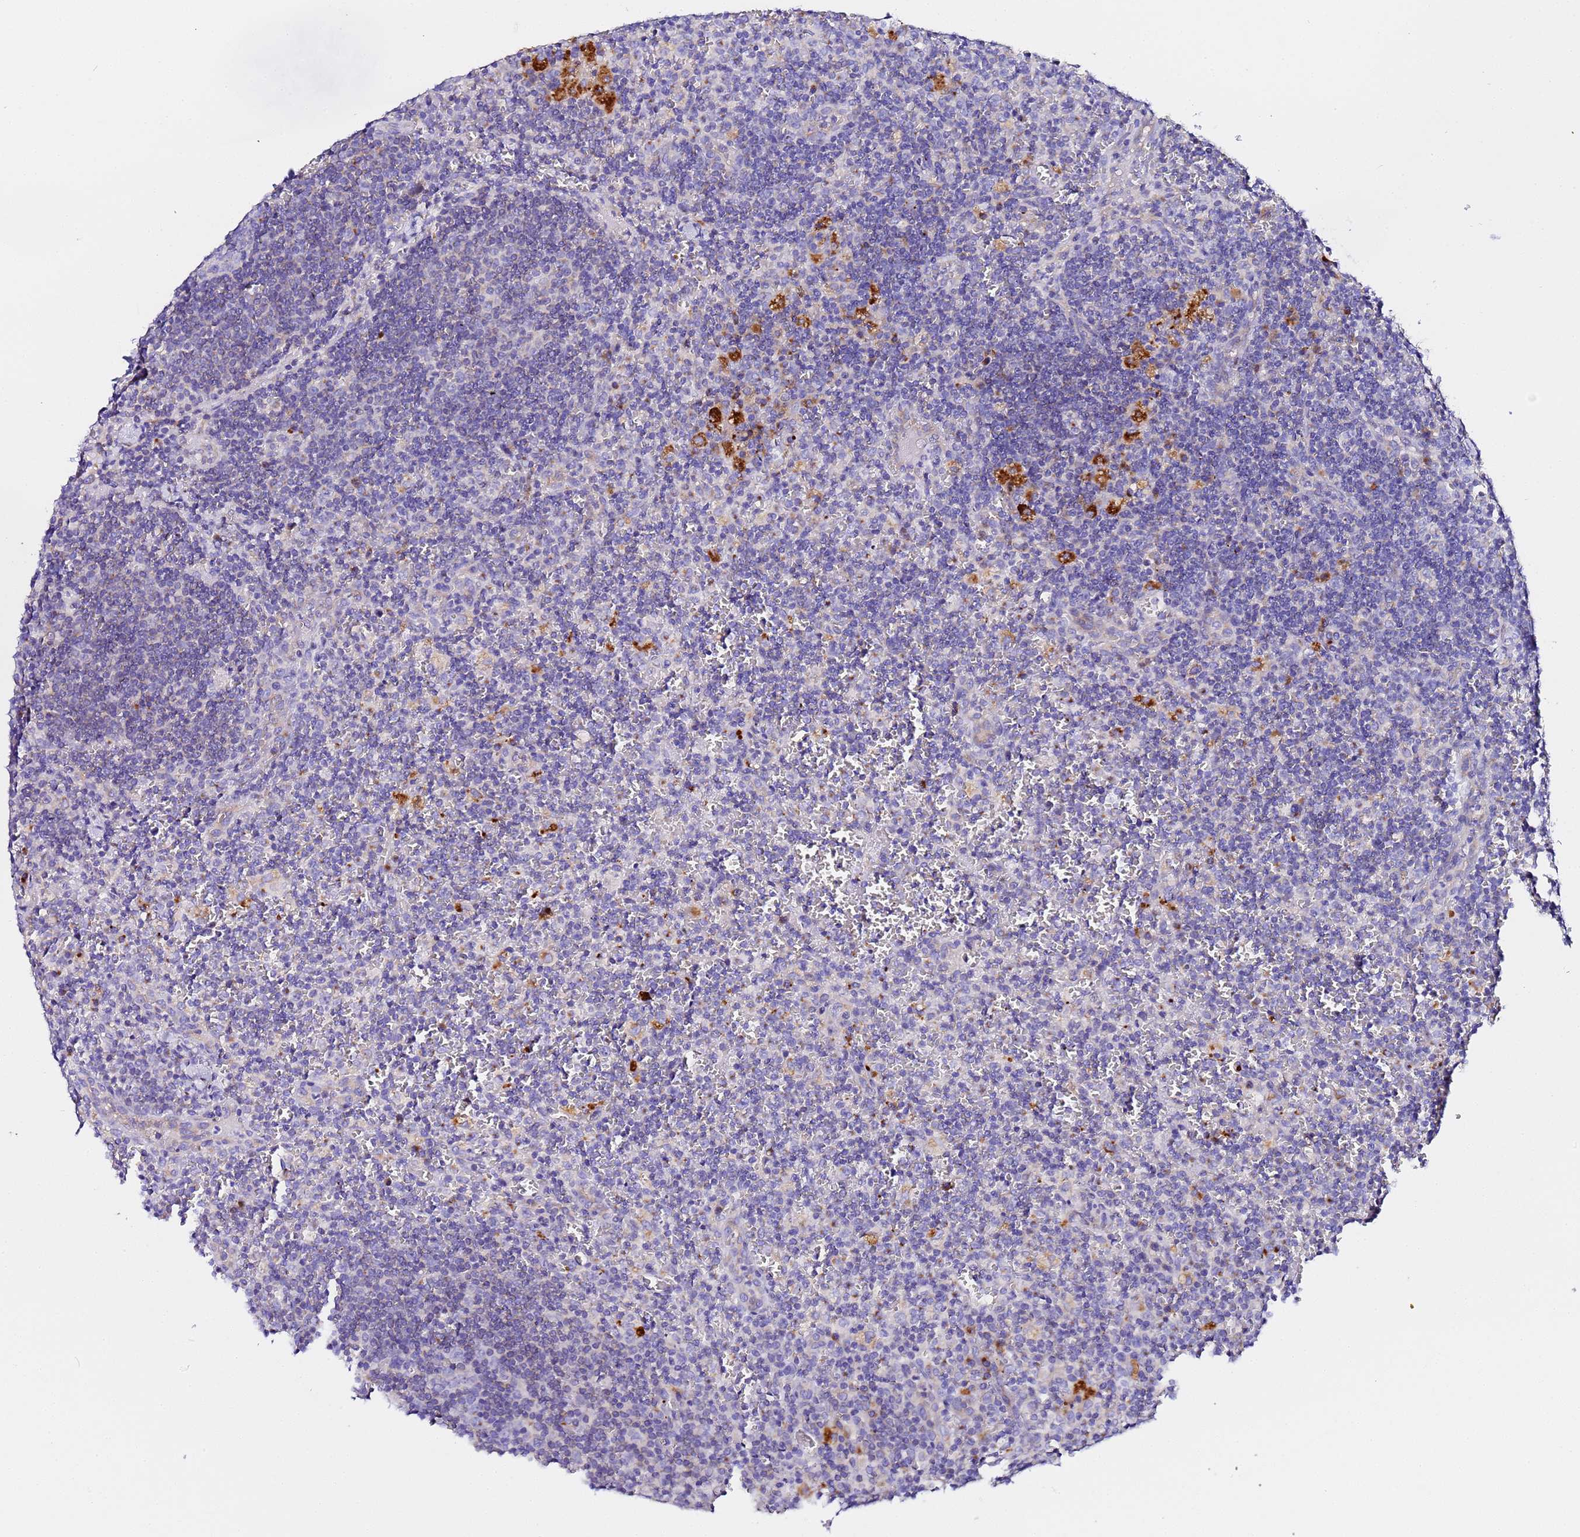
{"staining": {"intensity": "strong", "quantity": "<25%", "location": "cytoplasmic/membranous"}, "tissue": "lymph node", "cell_type": "Non-germinal center cells", "image_type": "normal", "snomed": [{"axis": "morphology", "description": "Normal tissue, NOS"}, {"axis": "topography", "description": "Lymph node"}], "caption": "An IHC micrograph of benign tissue is shown. Protein staining in brown labels strong cytoplasmic/membranous positivity in lymph node within non-germinal center cells. The protein of interest is shown in brown color, while the nuclei are stained blue.", "gene": "VTI1B", "patient": {"sex": "male", "age": 58}}